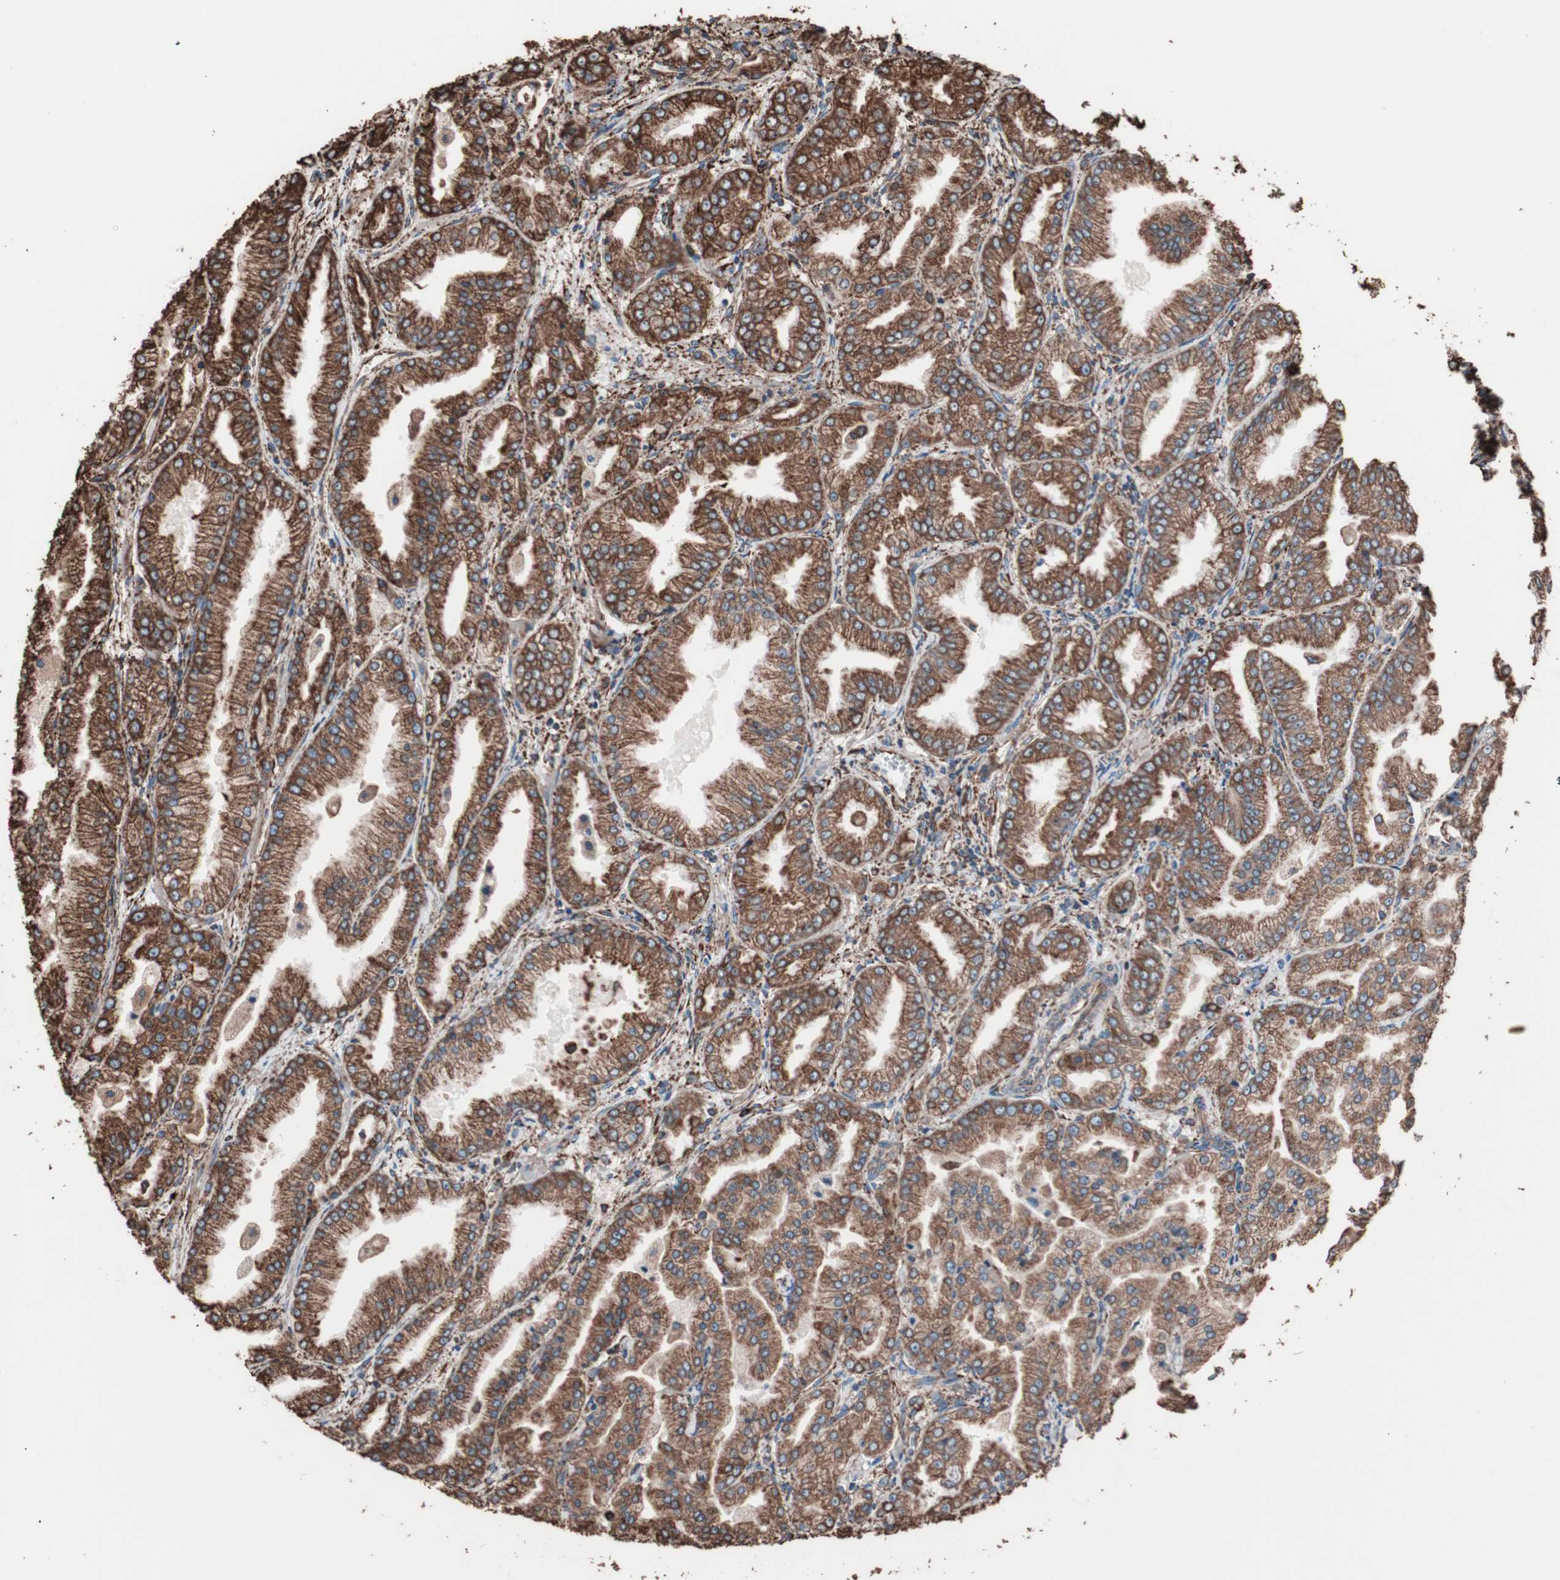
{"staining": {"intensity": "strong", "quantity": ">75%", "location": "cytoplasmic/membranous"}, "tissue": "prostate cancer", "cell_type": "Tumor cells", "image_type": "cancer", "snomed": [{"axis": "morphology", "description": "Adenocarcinoma, High grade"}, {"axis": "topography", "description": "Prostate"}], "caption": "There is high levels of strong cytoplasmic/membranous expression in tumor cells of prostate high-grade adenocarcinoma, as demonstrated by immunohistochemical staining (brown color).", "gene": "HSP90B1", "patient": {"sex": "male", "age": 61}}